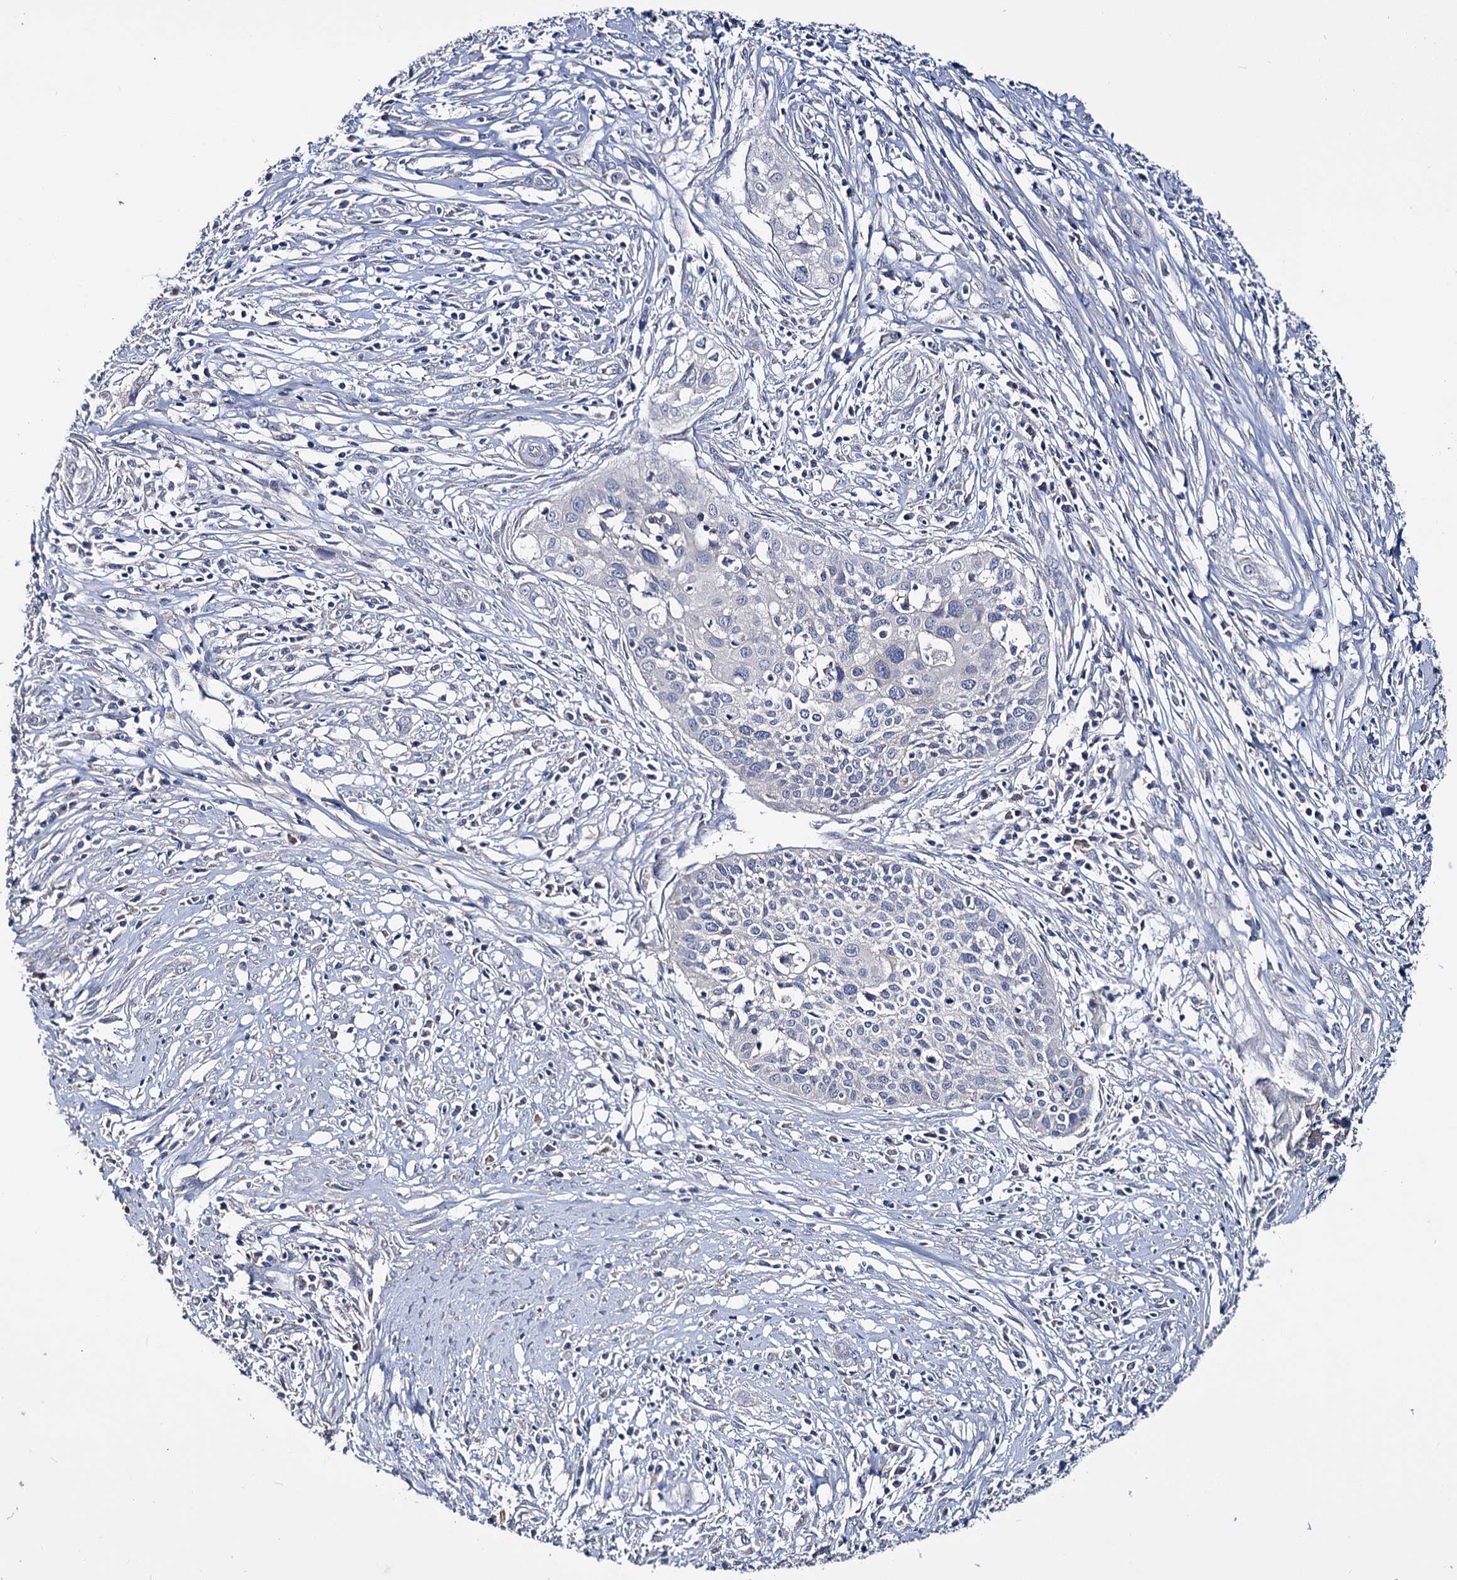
{"staining": {"intensity": "negative", "quantity": "none", "location": "none"}, "tissue": "cervical cancer", "cell_type": "Tumor cells", "image_type": "cancer", "snomed": [{"axis": "morphology", "description": "Squamous cell carcinoma, NOS"}, {"axis": "topography", "description": "Cervix"}], "caption": "Immunohistochemical staining of squamous cell carcinoma (cervical) exhibits no significant staining in tumor cells.", "gene": "EPB41L5", "patient": {"sex": "female", "age": 34}}